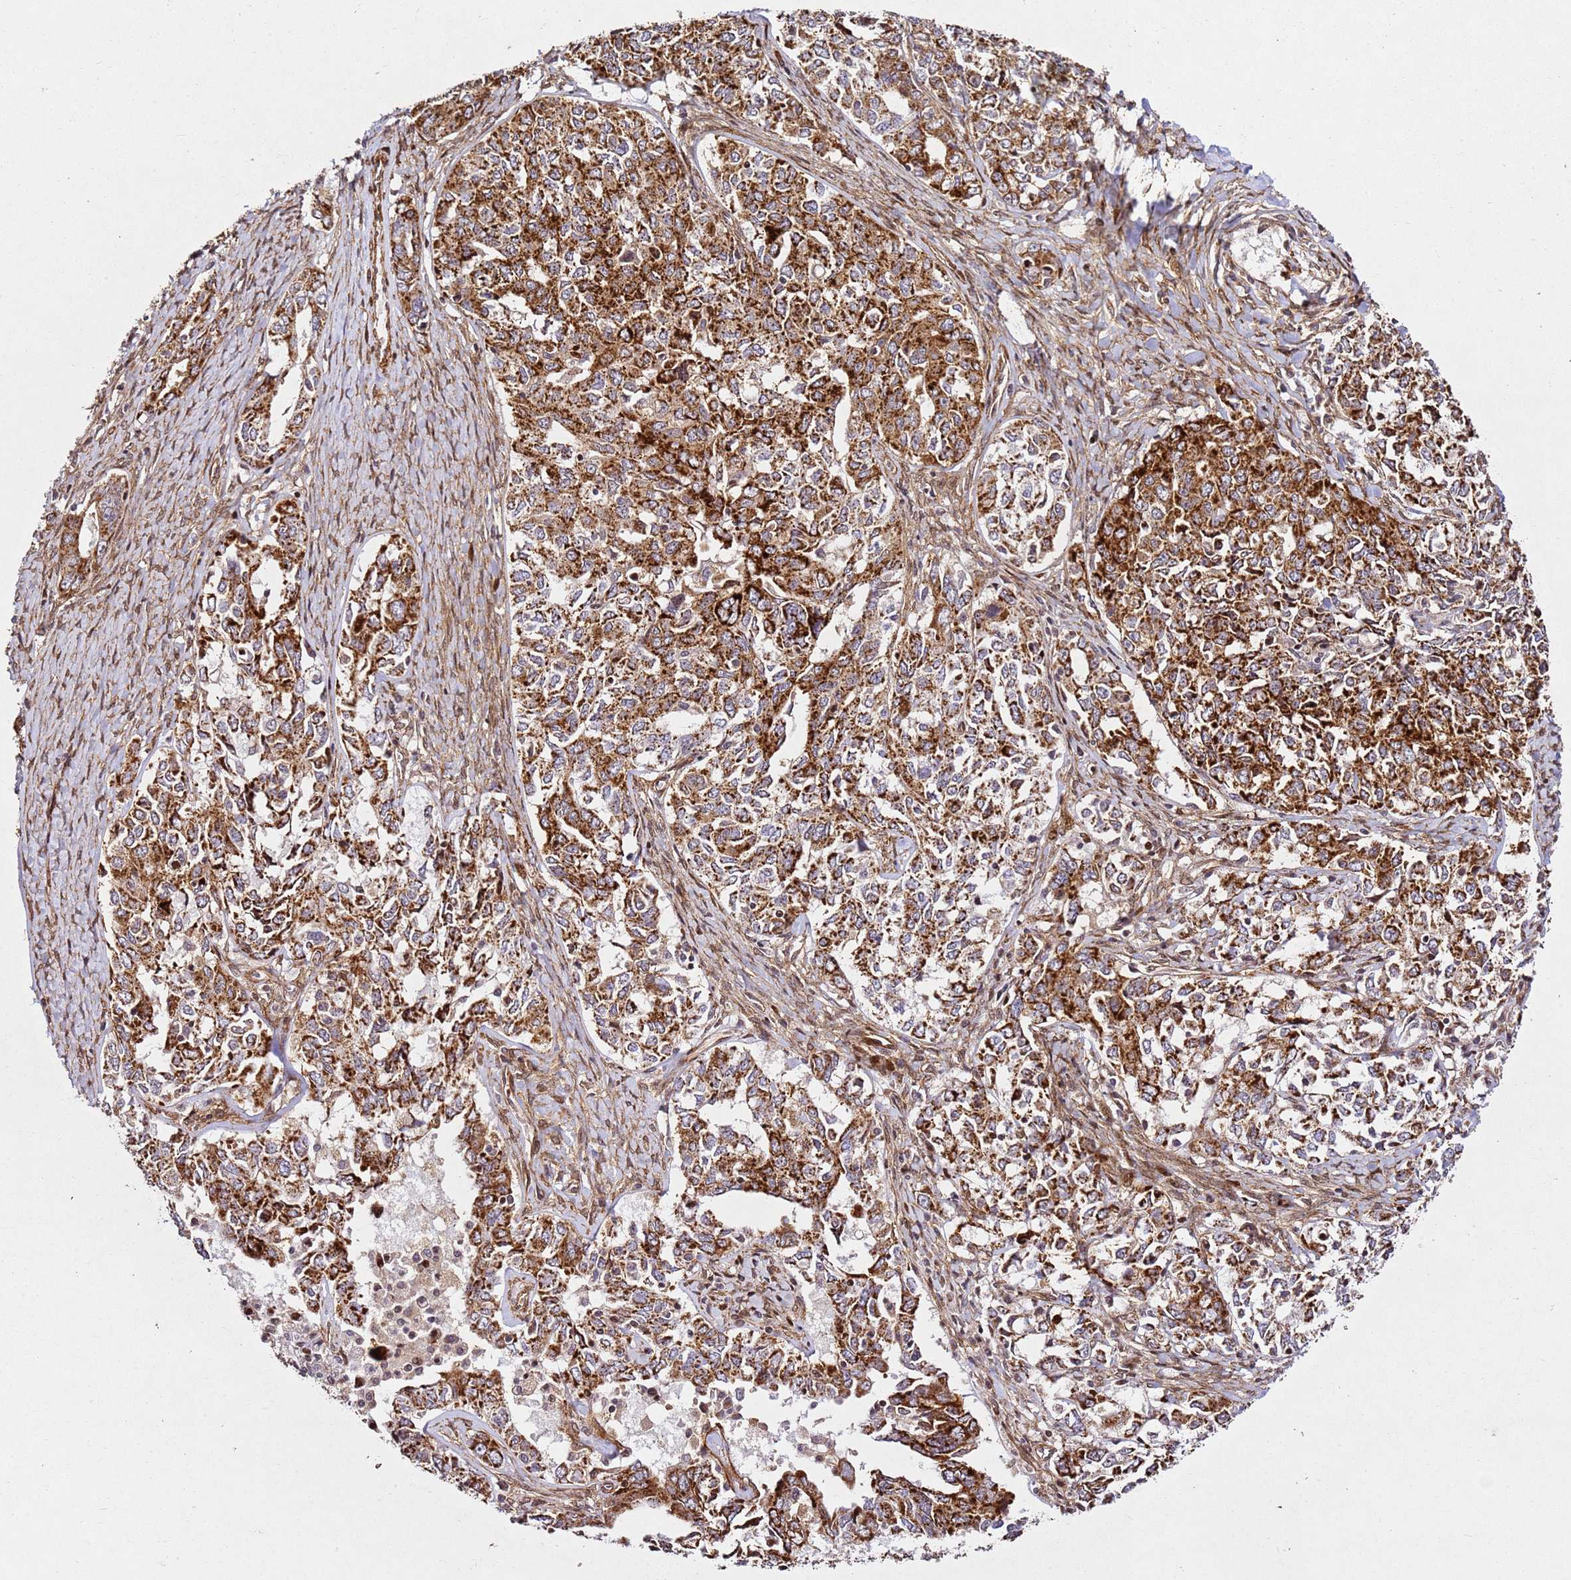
{"staining": {"intensity": "strong", "quantity": ">75%", "location": "cytoplasmic/membranous"}, "tissue": "ovarian cancer", "cell_type": "Tumor cells", "image_type": "cancer", "snomed": [{"axis": "morphology", "description": "Carcinoma, endometroid"}, {"axis": "topography", "description": "Ovary"}], "caption": "Endometroid carcinoma (ovarian) stained for a protein shows strong cytoplasmic/membranous positivity in tumor cells.", "gene": "ZNF296", "patient": {"sex": "female", "age": 62}}